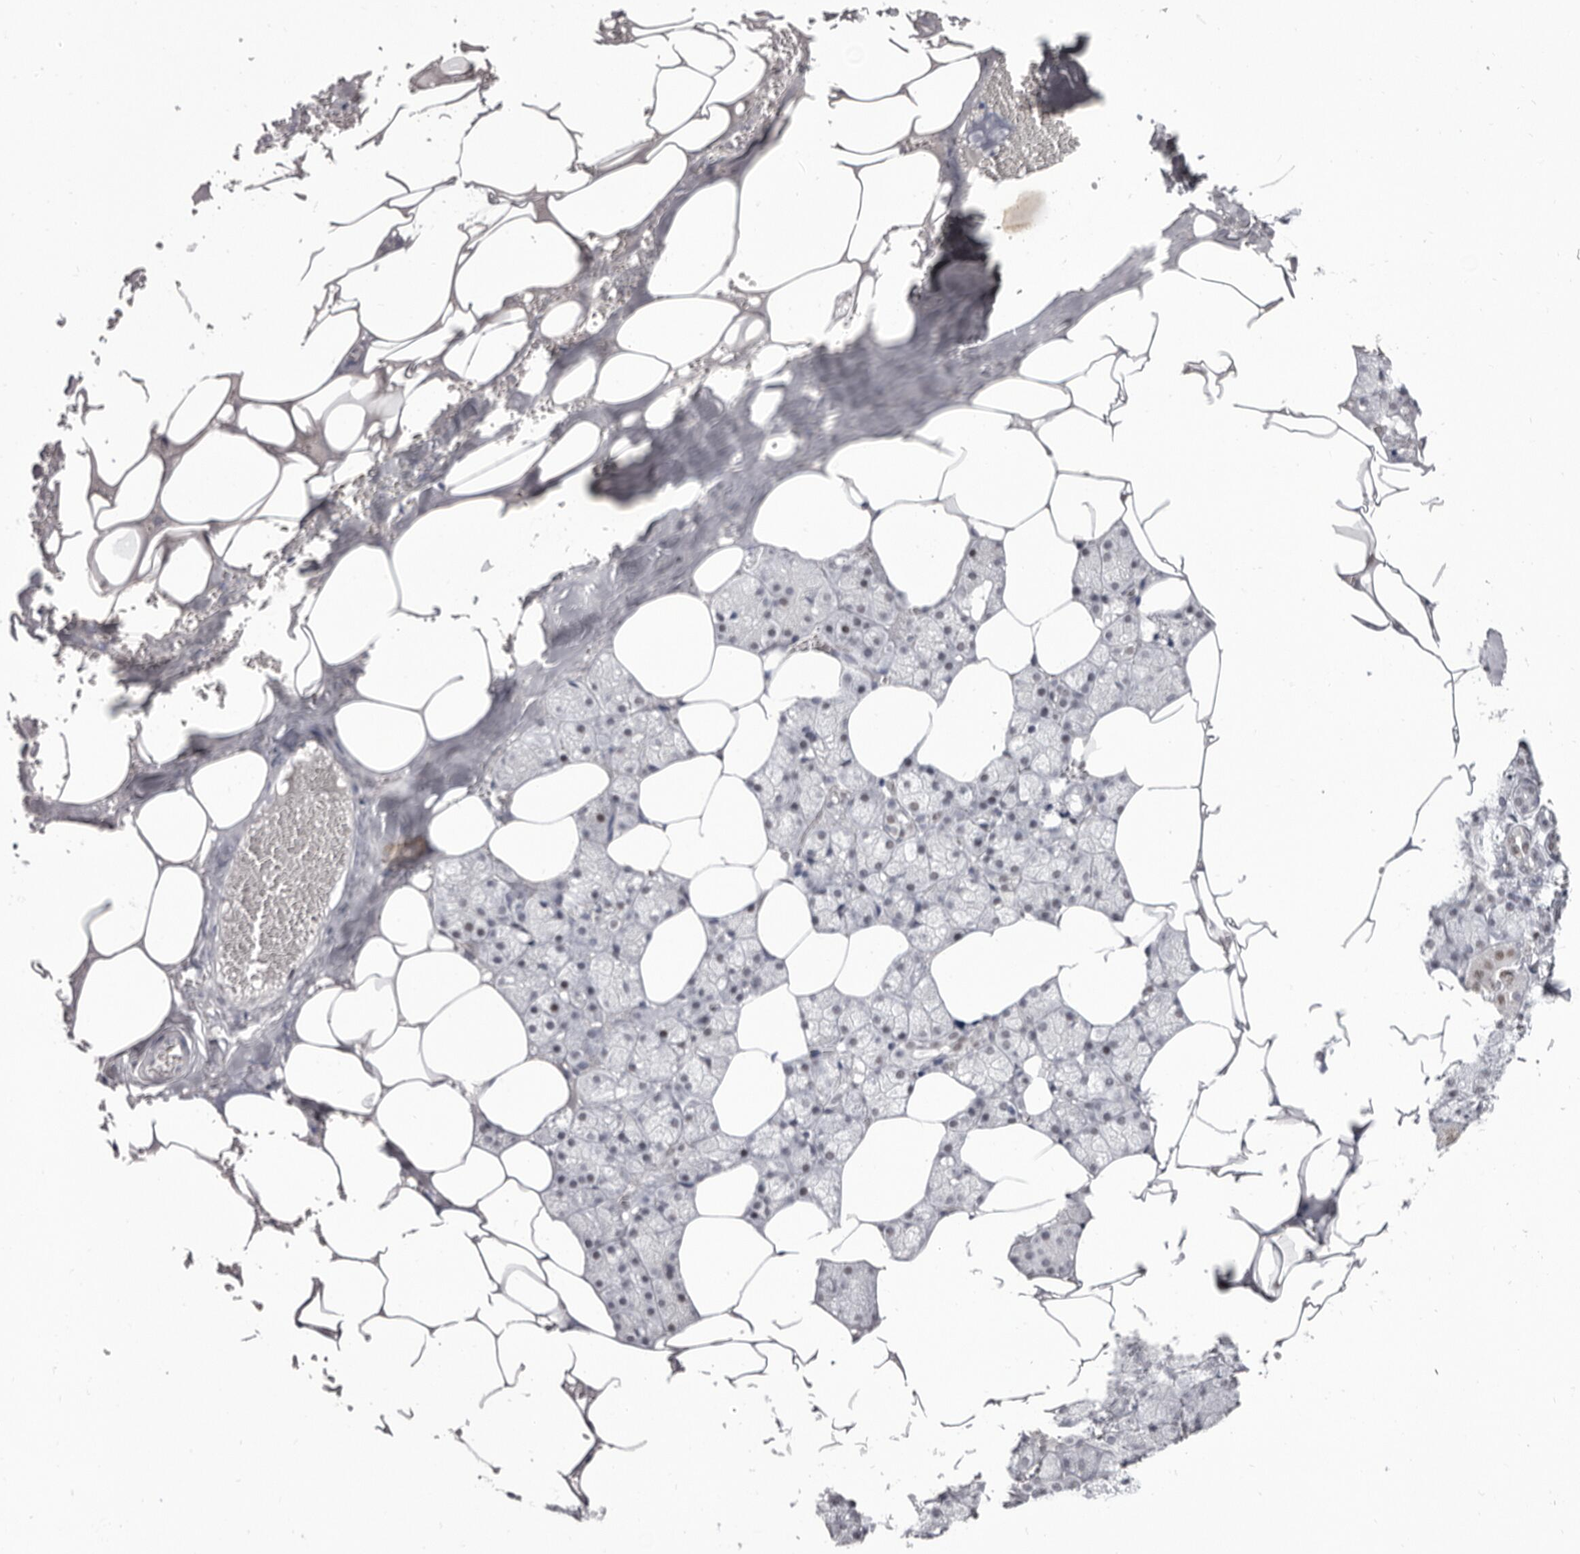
{"staining": {"intensity": "moderate", "quantity": "<25%", "location": "nuclear"}, "tissue": "salivary gland", "cell_type": "Glandular cells", "image_type": "normal", "snomed": [{"axis": "morphology", "description": "Normal tissue, NOS"}, {"axis": "topography", "description": "Salivary gland"}], "caption": "The micrograph exhibits a brown stain indicating the presence of a protein in the nuclear of glandular cells in salivary gland.", "gene": "ZNF326", "patient": {"sex": "male", "age": 62}}